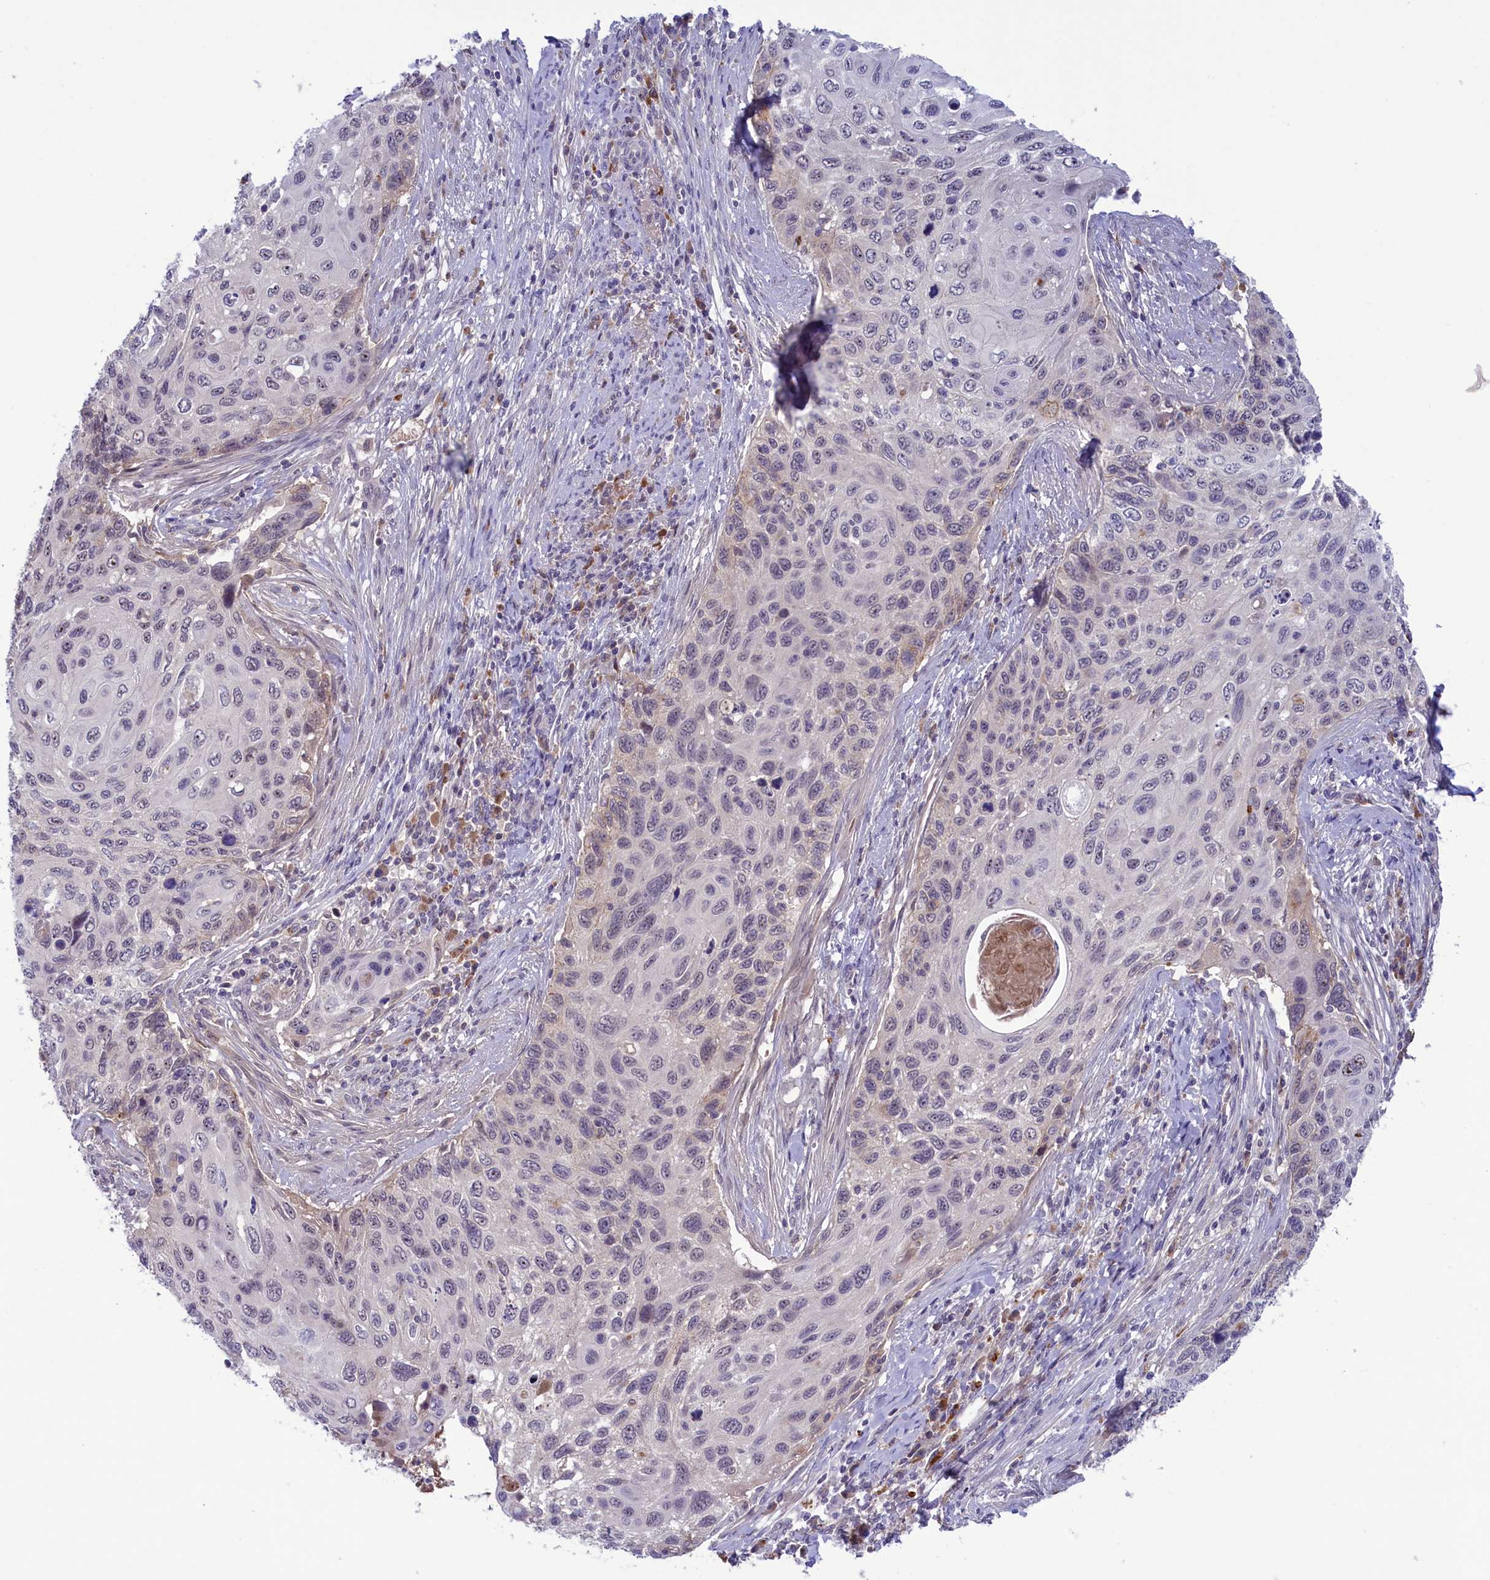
{"staining": {"intensity": "negative", "quantity": "none", "location": "none"}, "tissue": "cervical cancer", "cell_type": "Tumor cells", "image_type": "cancer", "snomed": [{"axis": "morphology", "description": "Squamous cell carcinoma, NOS"}, {"axis": "topography", "description": "Cervix"}], "caption": "Cervical squamous cell carcinoma stained for a protein using IHC demonstrates no staining tumor cells.", "gene": "STYX", "patient": {"sex": "female", "age": 70}}